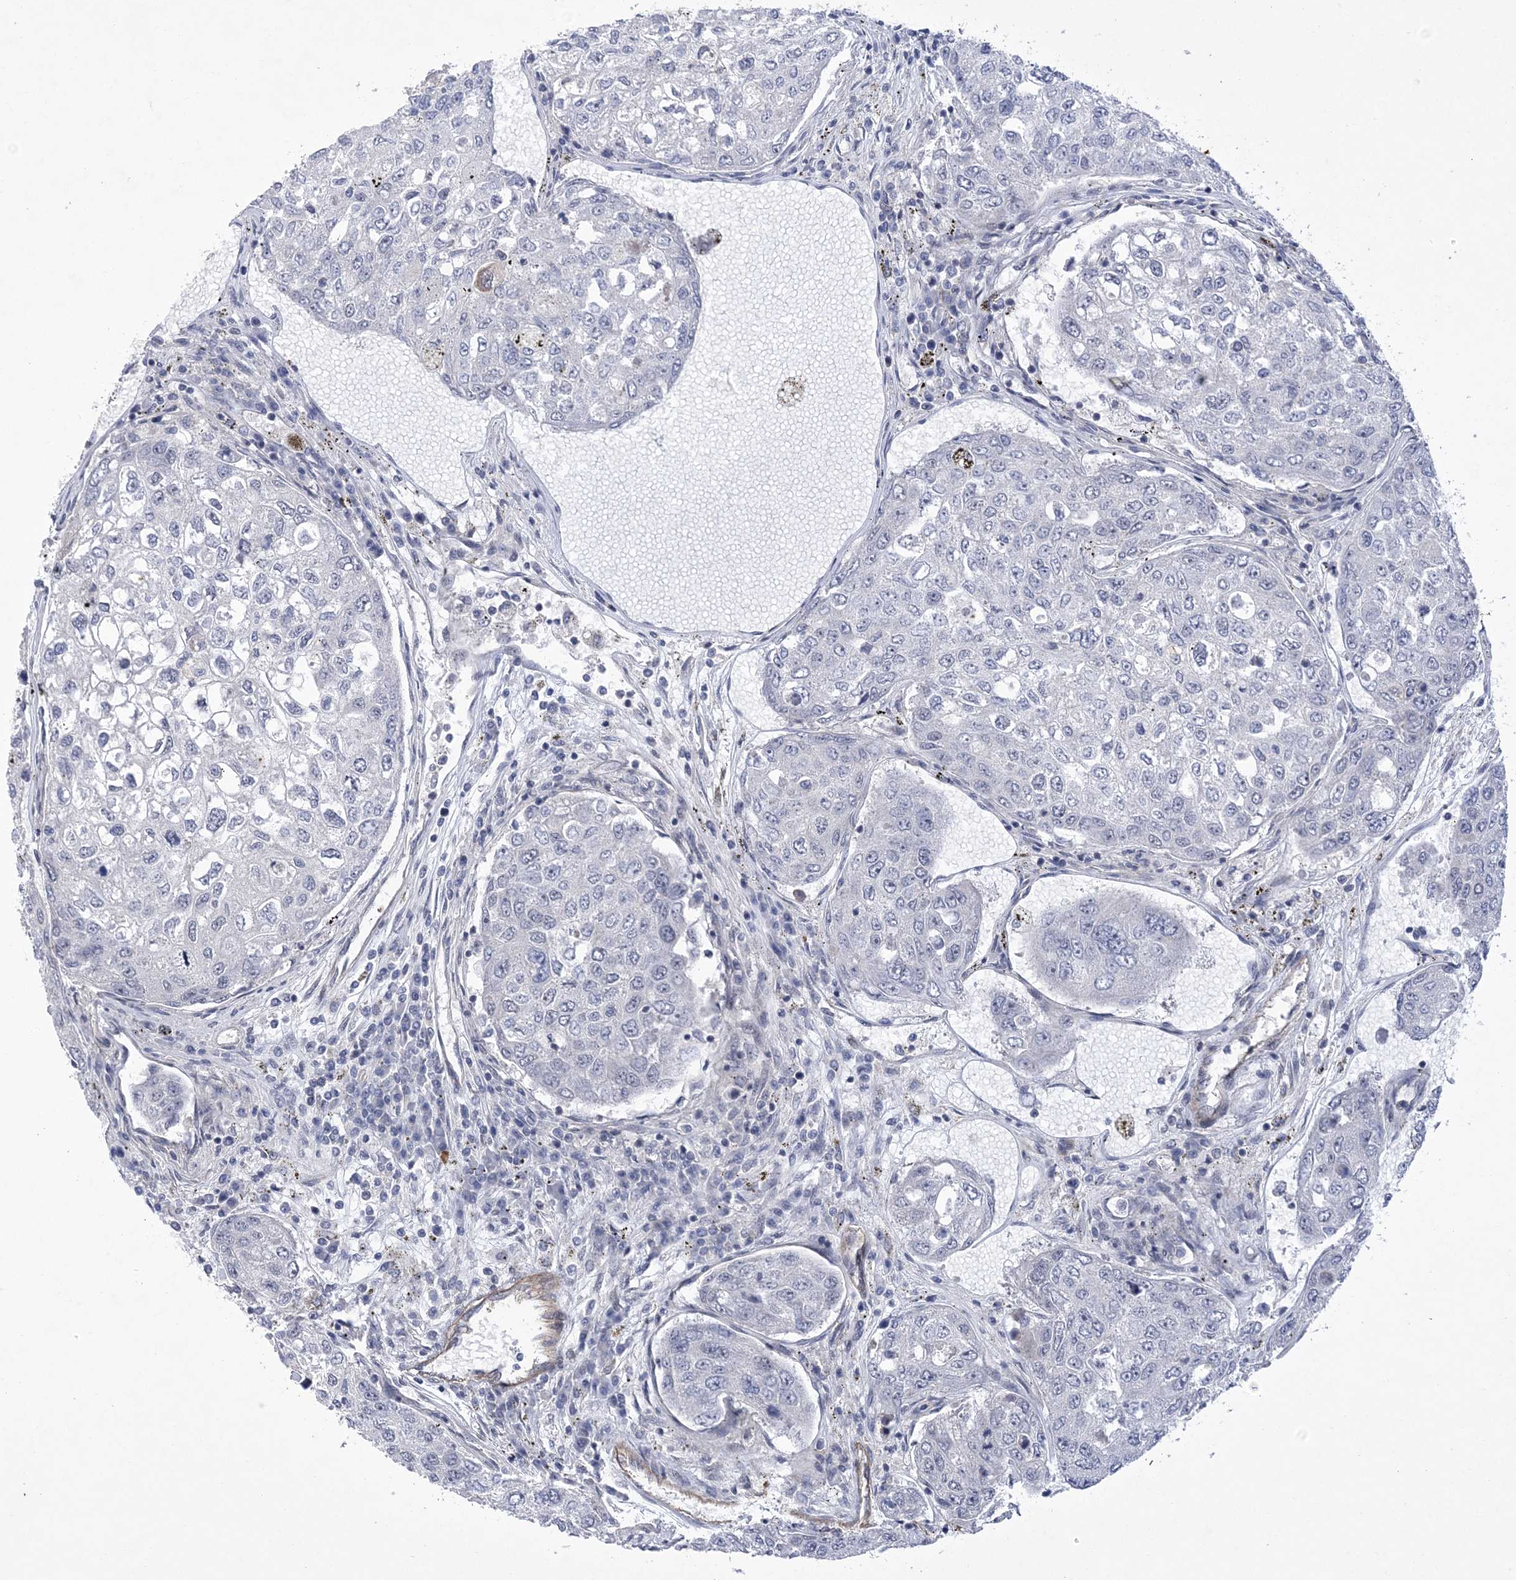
{"staining": {"intensity": "negative", "quantity": "none", "location": "none"}, "tissue": "urothelial cancer", "cell_type": "Tumor cells", "image_type": "cancer", "snomed": [{"axis": "morphology", "description": "Urothelial carcinoma, High grade"}, {"axis": "topography", "description": "Lymph node"}, {"axis": "topography", "description": "Urinary bladder"}], "caption": "Immunohistochemical staining of human urothelial carcinoma (high-grade) reveals no significant positivity in tumor cells.", "gene": "HOMEZ", "patient": {"sex": "male", "age": 51}}